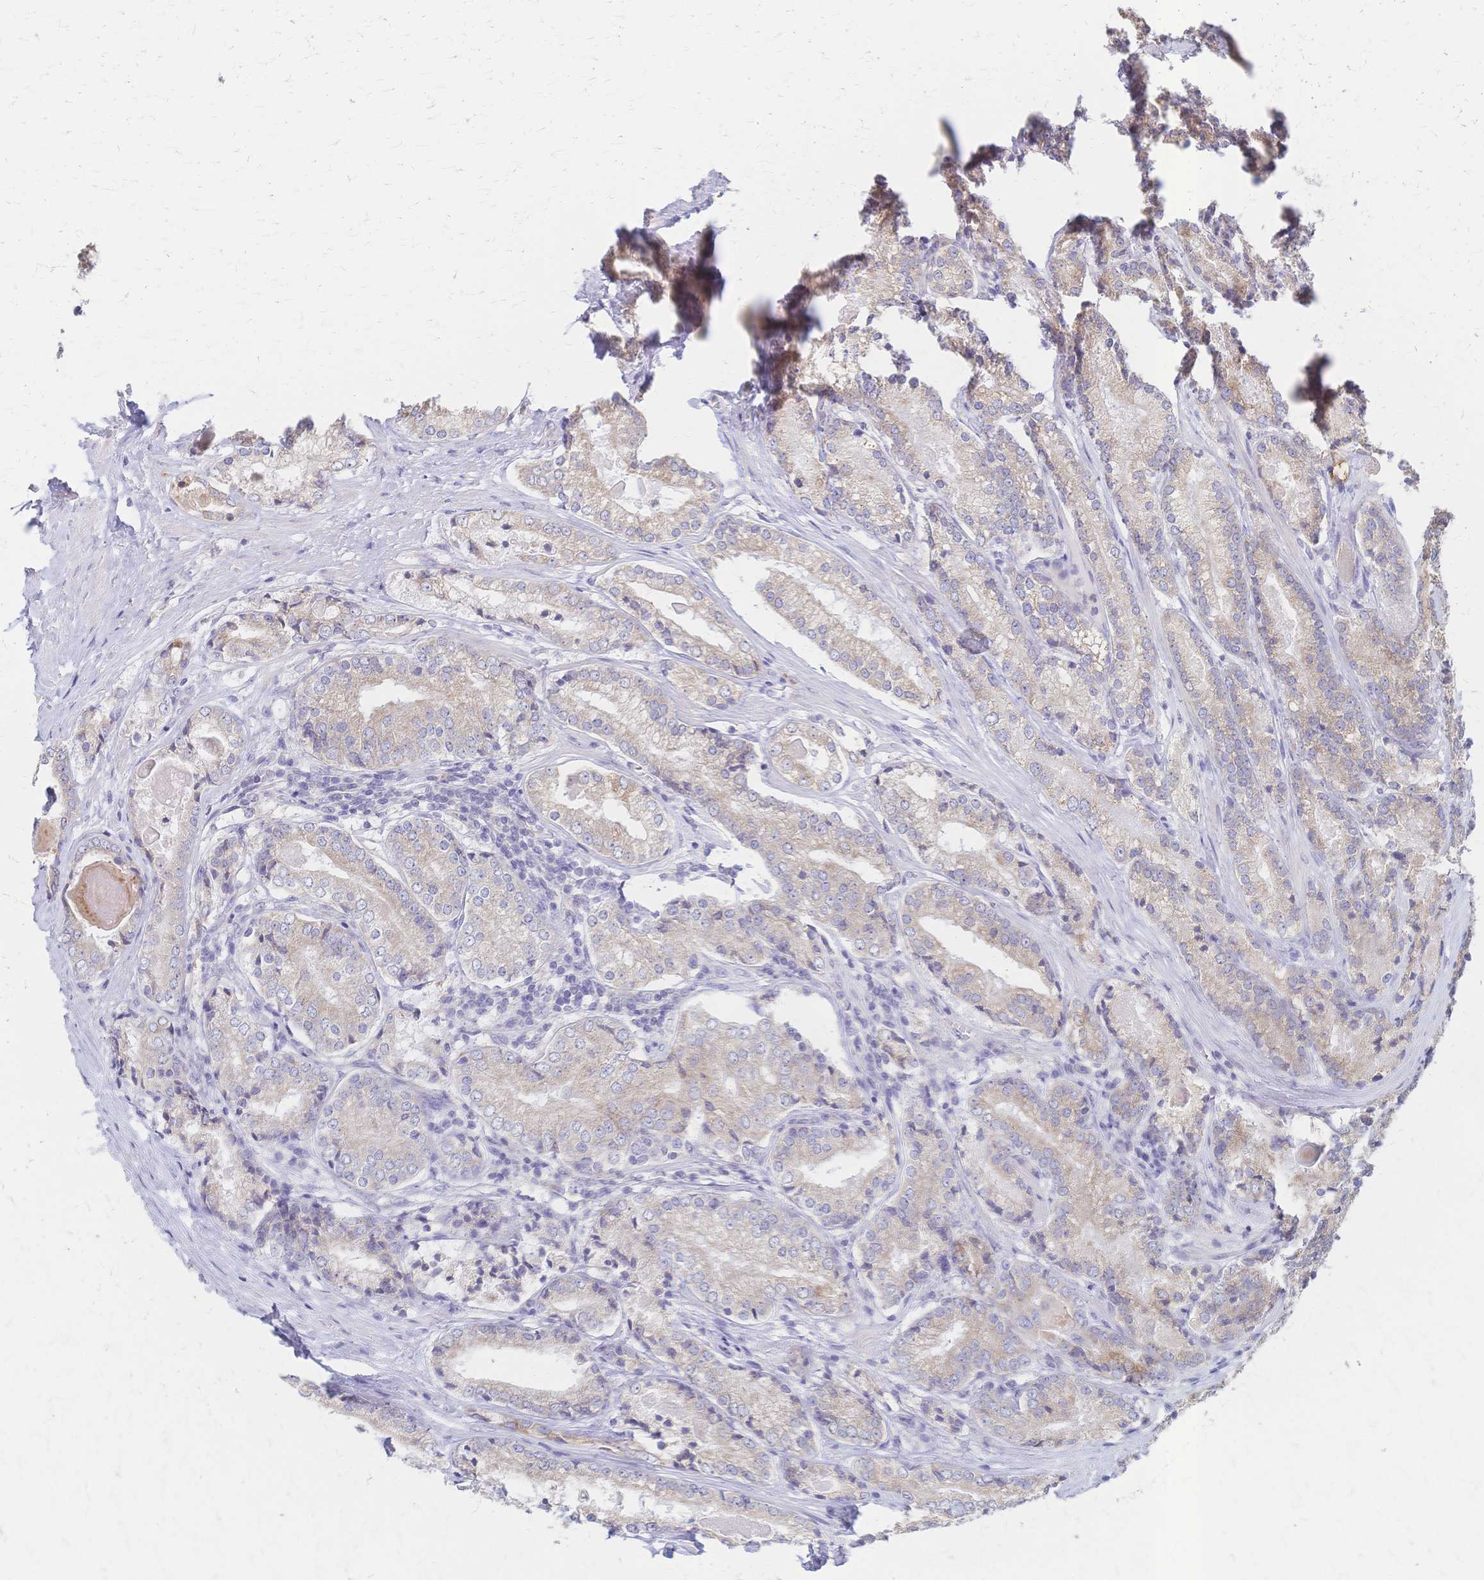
{"staining": {"intensity": "weak", "quantity": ">75%", "location": "cytoplasmic/membranous"}, "tissue": "prostate cancer", "cell_type": "Tumor cells", "image_type": "cancer", "snomed": [{"axis": "morphology", "description": "Adenocarcinoma, NOS"}, {"axis": "morphology", "description": "Adenocarcinoma, Low grade"}, {"axis": "topography", "description": "Prostate"}], "caption": "Protein staining demonstrates weak cytoplasmic/membranous positivity in approximately >75% of tumor cells in adenocarcinoma (low-grade) (prostate).", "gene": "CYB5A", "patient": {"sex": "male", "age": 68}}